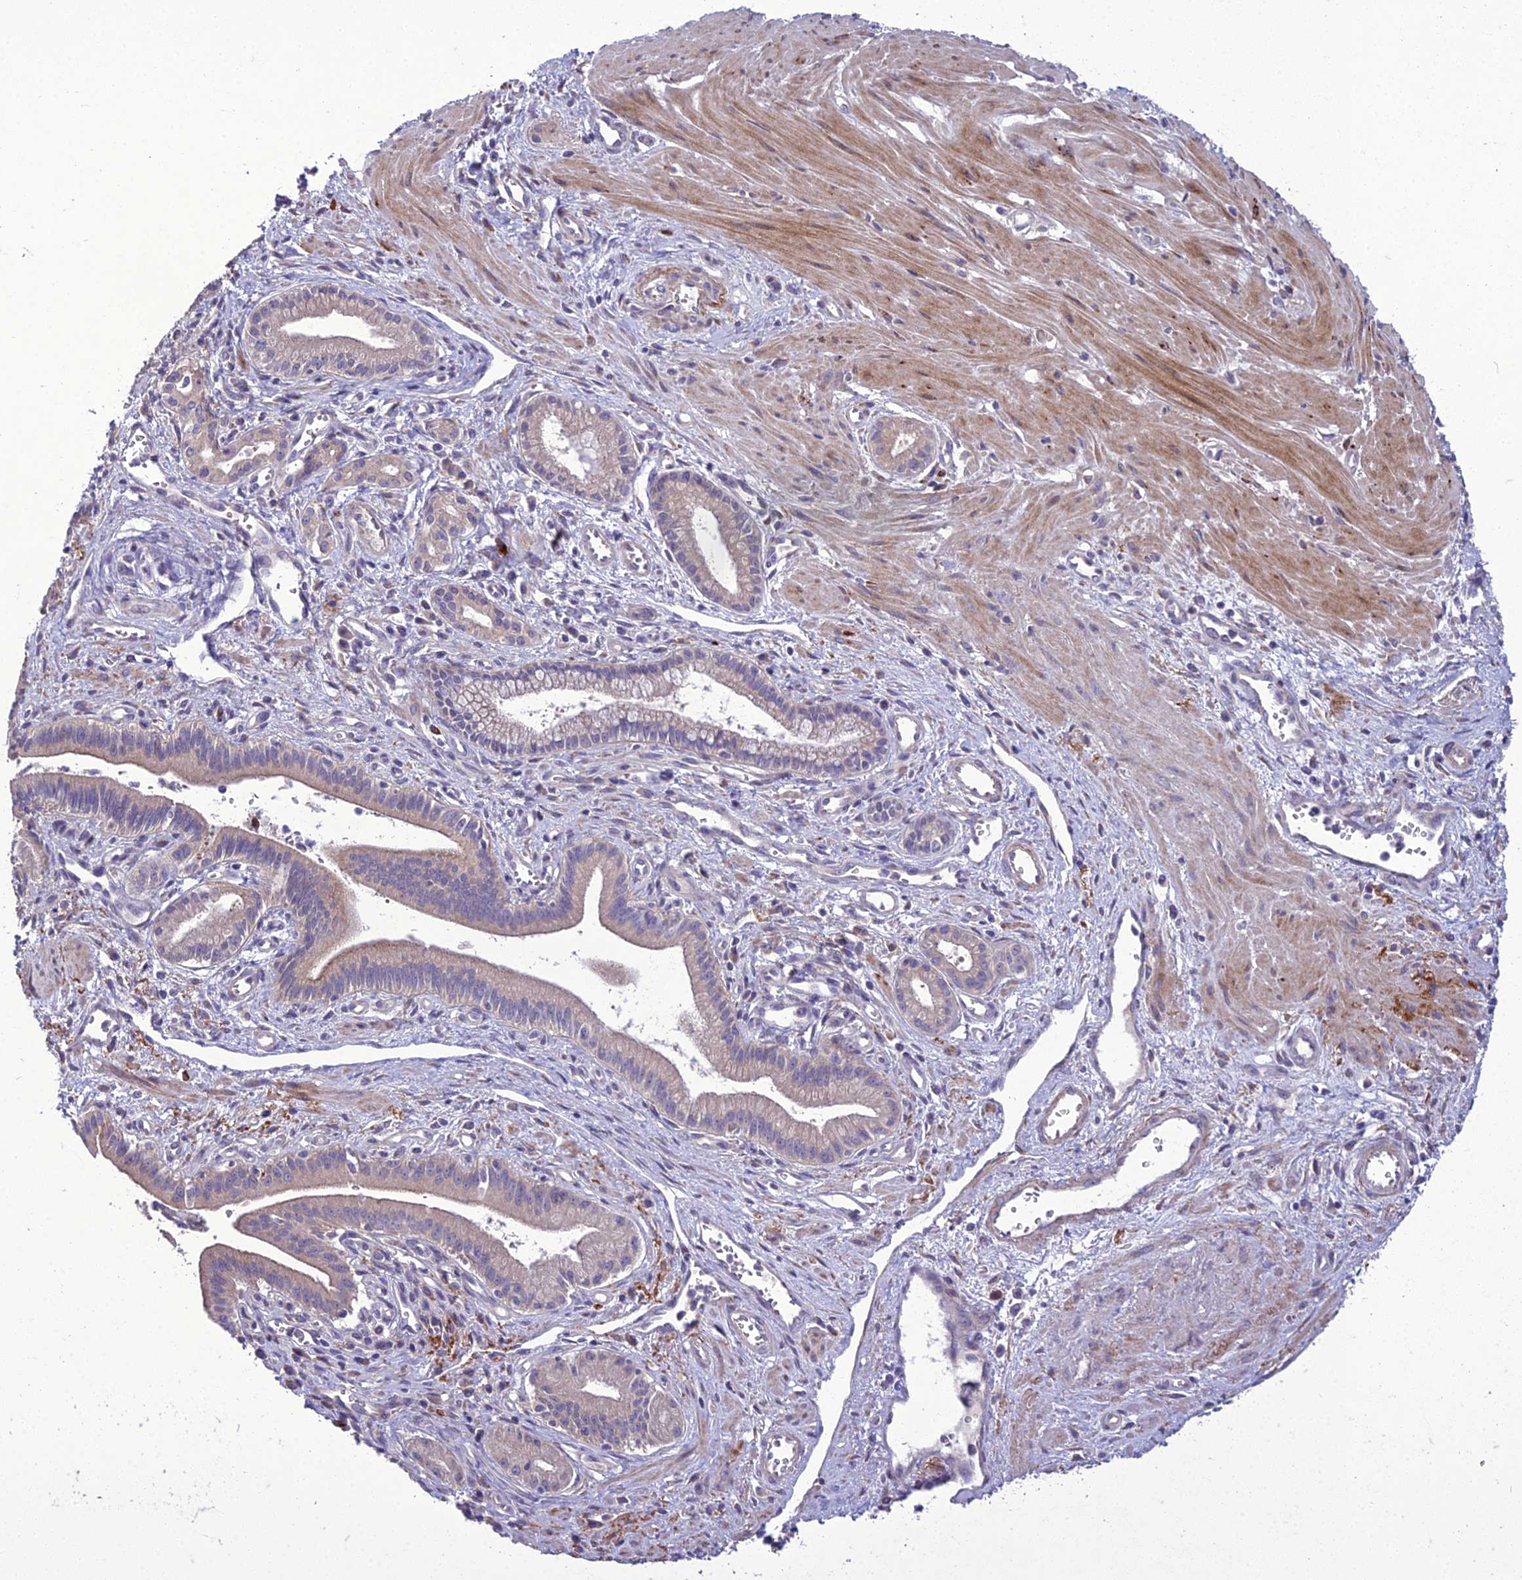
{"staining": {"intensity": "negative", "quantity": "none", "location": "none"}, "tissue": "pancreatic cancer", "cell_type": "Tumor cells", "image_type": "cancer", "snomed": [{"axis": "morphology", "description": "Adenocarcinoma, NOS"}, {"axis": "topography", "description": "Pancreas"}], "caption": "Histopathology image shows no protein staining in tumor cells of pancreatic adenocarcinoma tissue.", "gene": "ADIPOR2", "patient": {"sex": "male", "age": 78}}